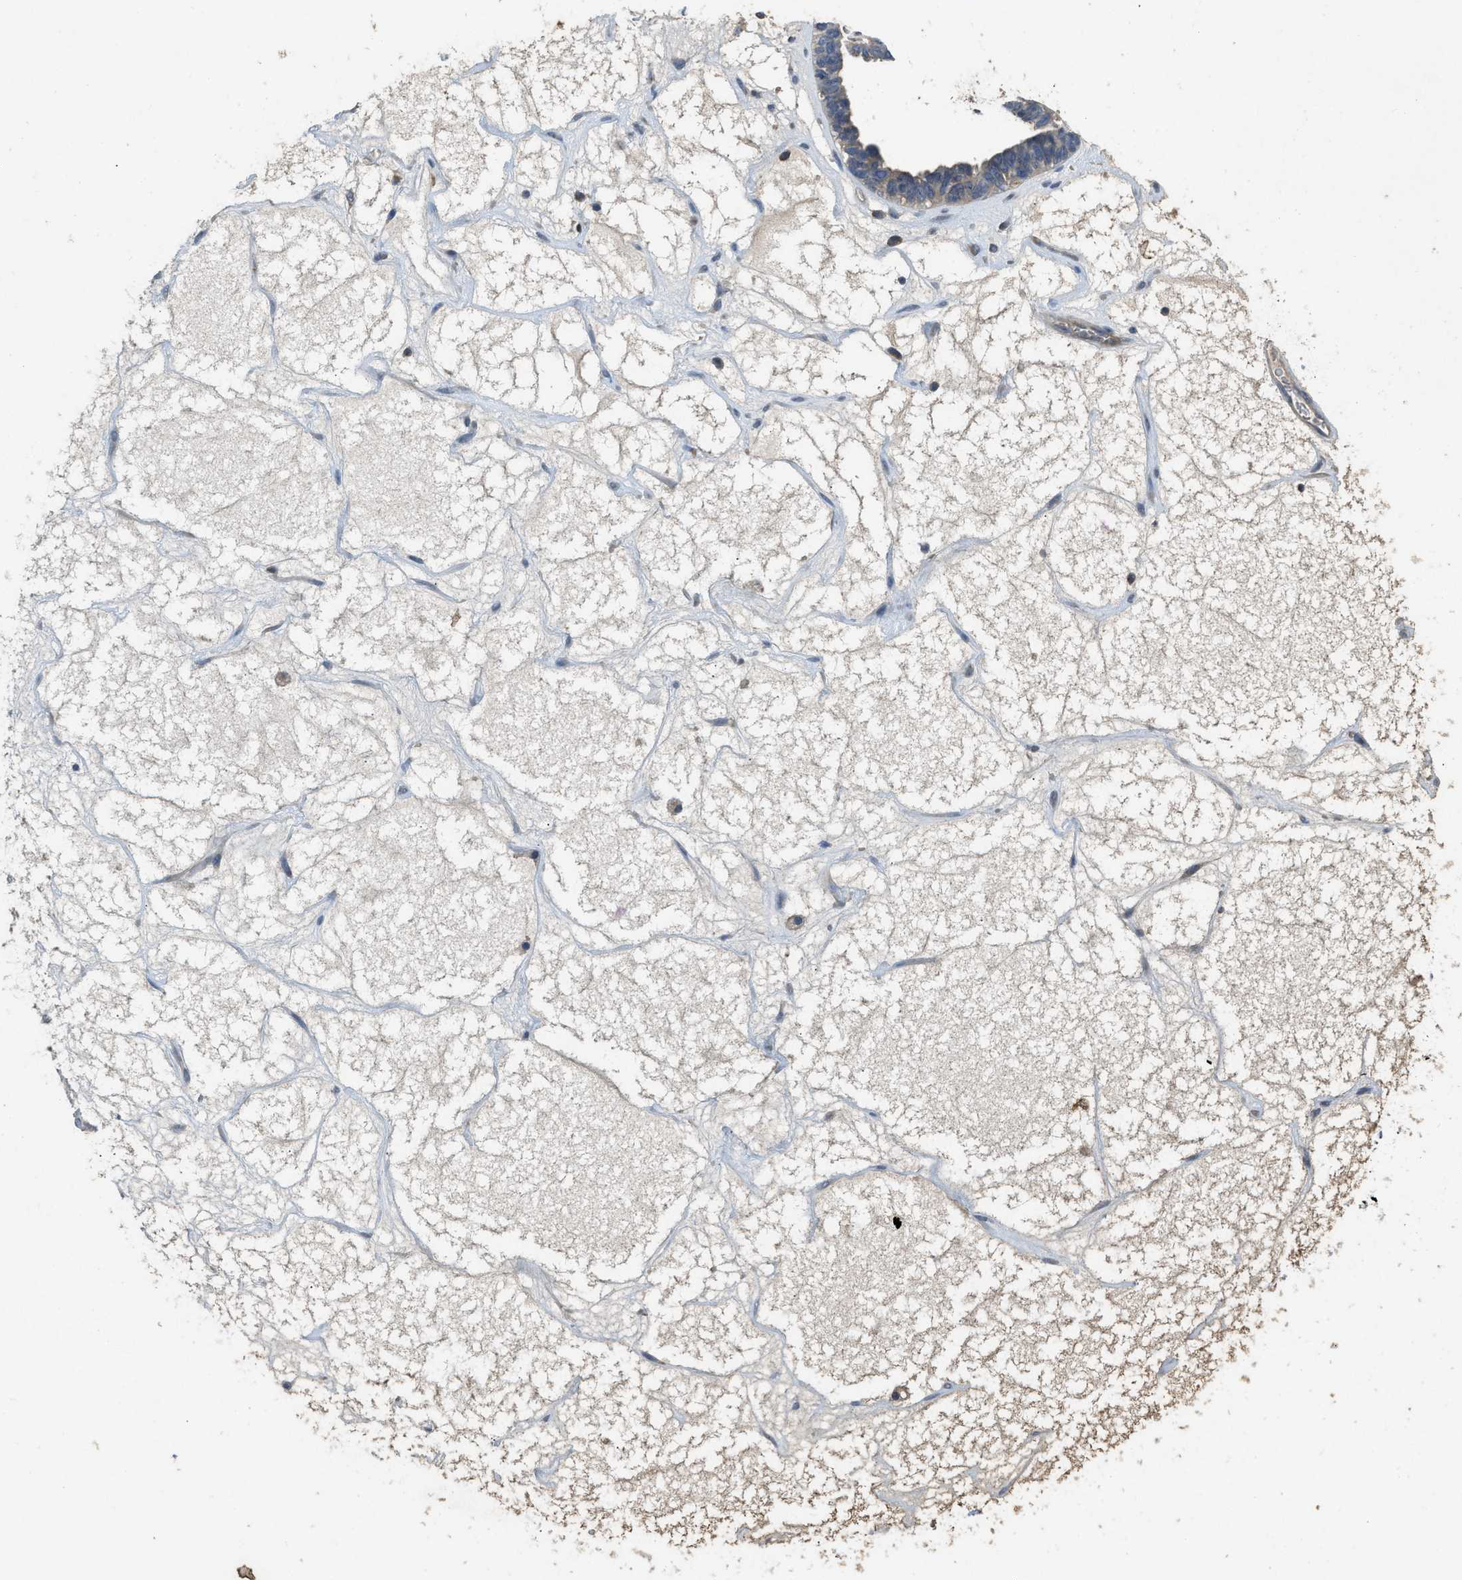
{"staining": {"intensity": "negative", "quantity": "none", "location": "none"}, "tissue": "ovarian cancer", "cell_type": "Tumor cells", "image_type": "cancer", "snomed": [{"axis": "morphology", "description": "Cystadenocarcinoma, serous, NOS"}, {"axis": "topography", "description": "Ovary"}], "caption": "The IHC image has no significant staining in tumor cells of serous cystadenocarcinoma (ovarian) tissue. (DAB IHC visualized using brightfield microscopy, high magnification).", "gene": "PPP3CA", "patient": {"sex": "female", "age": 79}}